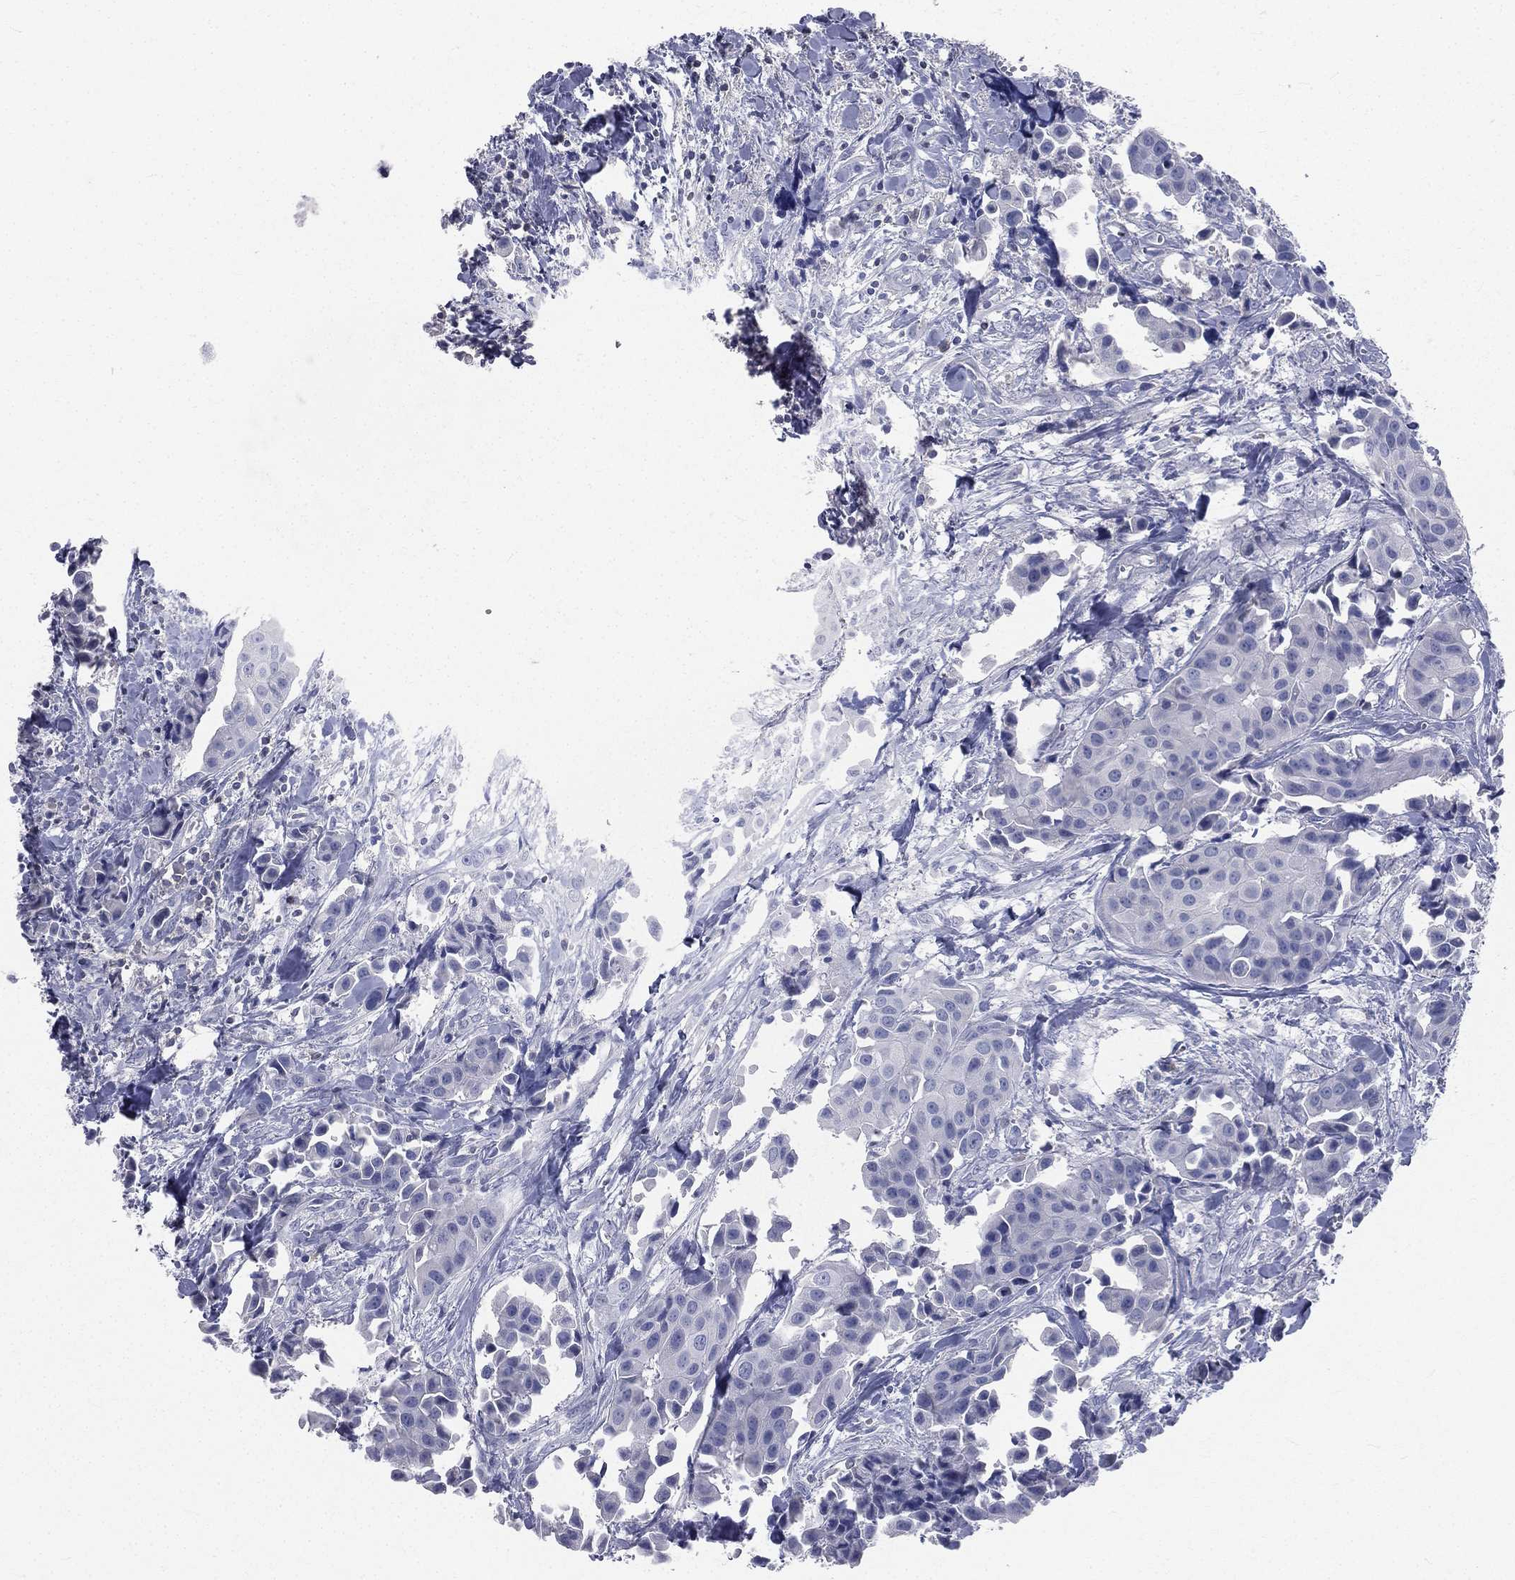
{"staining": {"intensity": "negative", "quantity": "none", "location": "none"}, "tissue": "head and neck cancer", "cell_type": "Tumor cells", "image_type": "cancer", "snomed": [{"axis": "morphology", "description": "Adenocarcinoma, NOS"}, {"axis": "topography", "description": "Head-Neck"}], "caption": "Micrograph shows no protein expression in tumor cells of adenocarcinoma (head and neck) tissue.", "gene": "CD3D", "patient": {"sex": "male", "age": 76}}